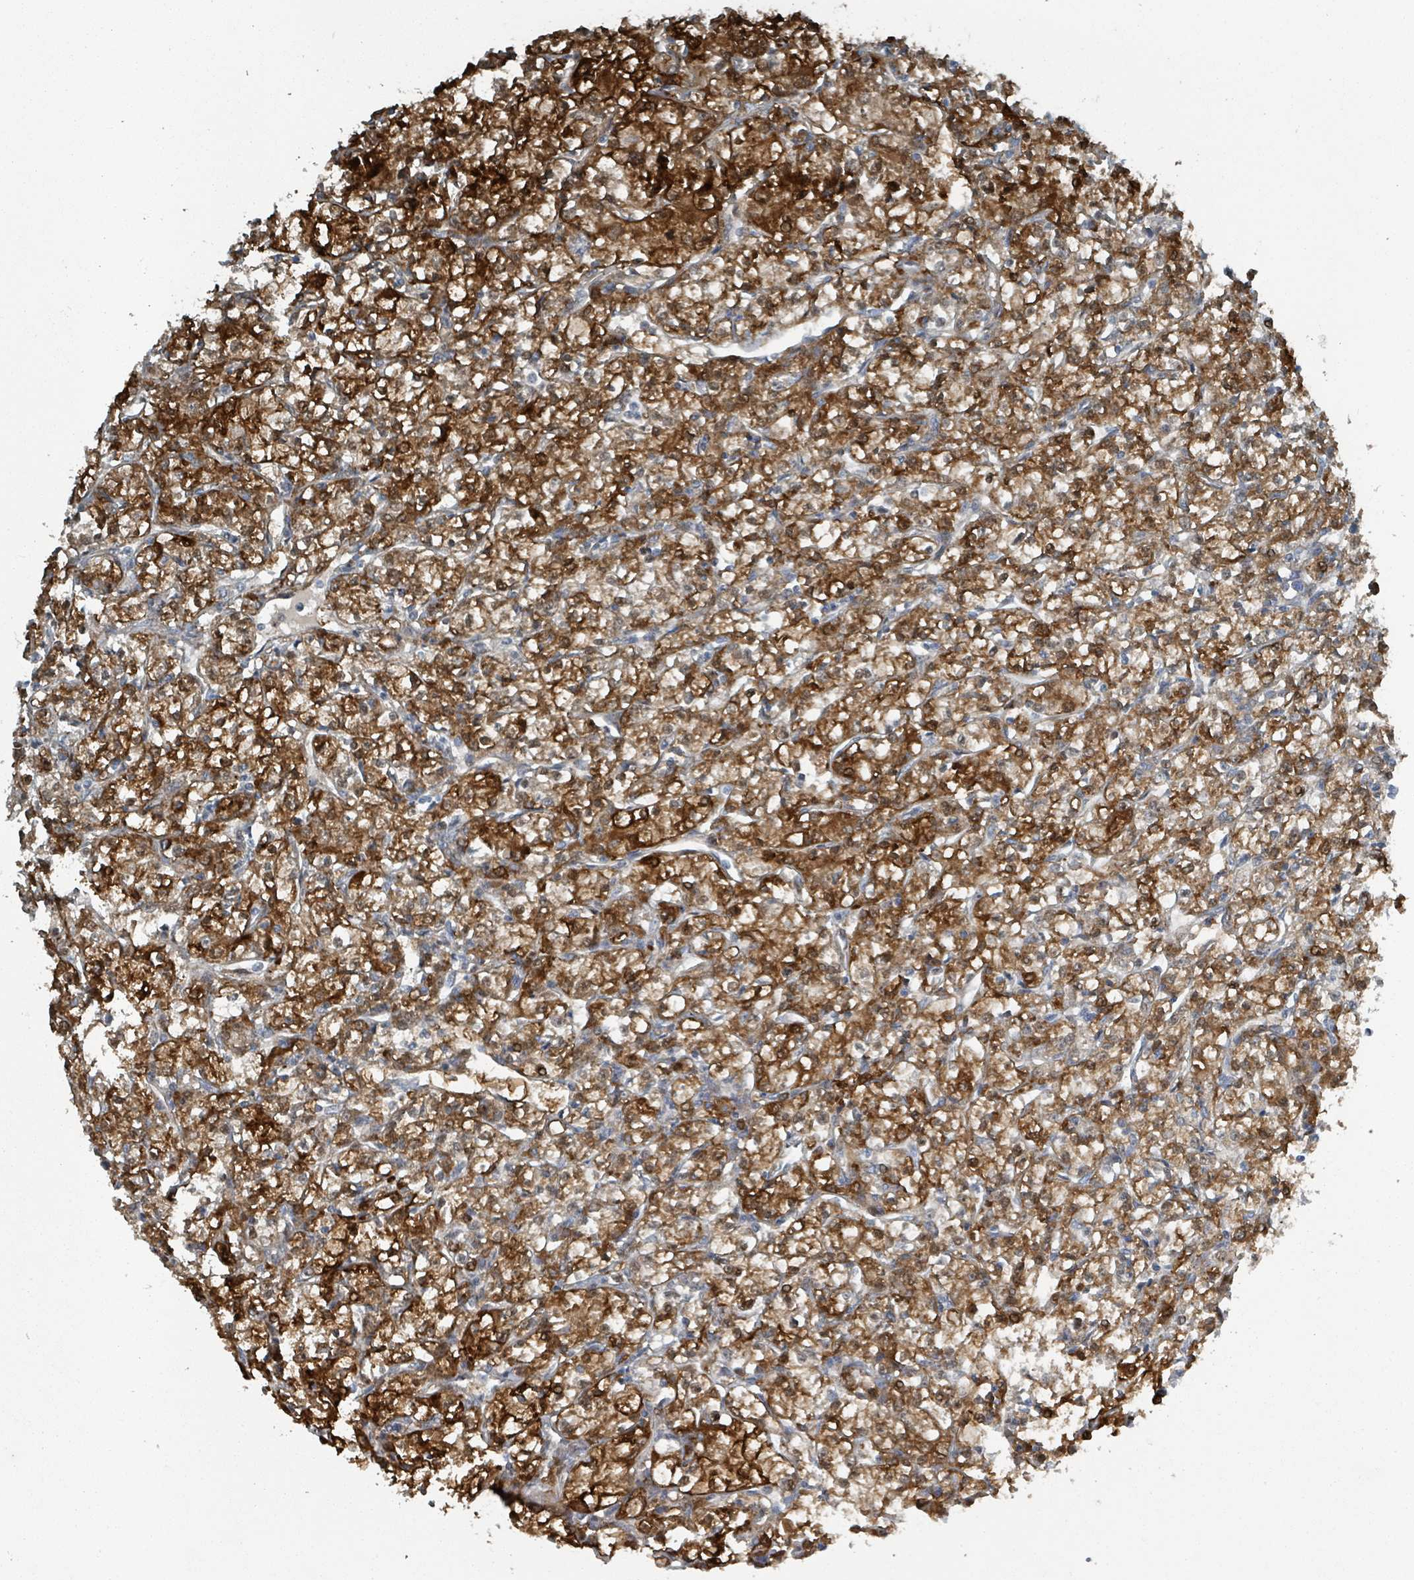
{"staining": {"intensity": "strong", "quantity": ">75%", "location": "cytoplasmic/membranous,nuclear"}, "tissue": "renal cancer", "cell_type": "Tumor cells", "image_type": "cancer", "snomed": [{"axis": "morphology", "description": "Adenocarcinoma, NOS"}, {"axis": "topography", "description": "Kidney"}], "caption": "This micrograph demonstrates IHC staining of human renal cancer, with high strong cytoplasmic/membranous and nuclear expression in approximately >75% of tumor cells.", "gene": "RHPN2", "patient": {"sex": "female", "age": 59}}